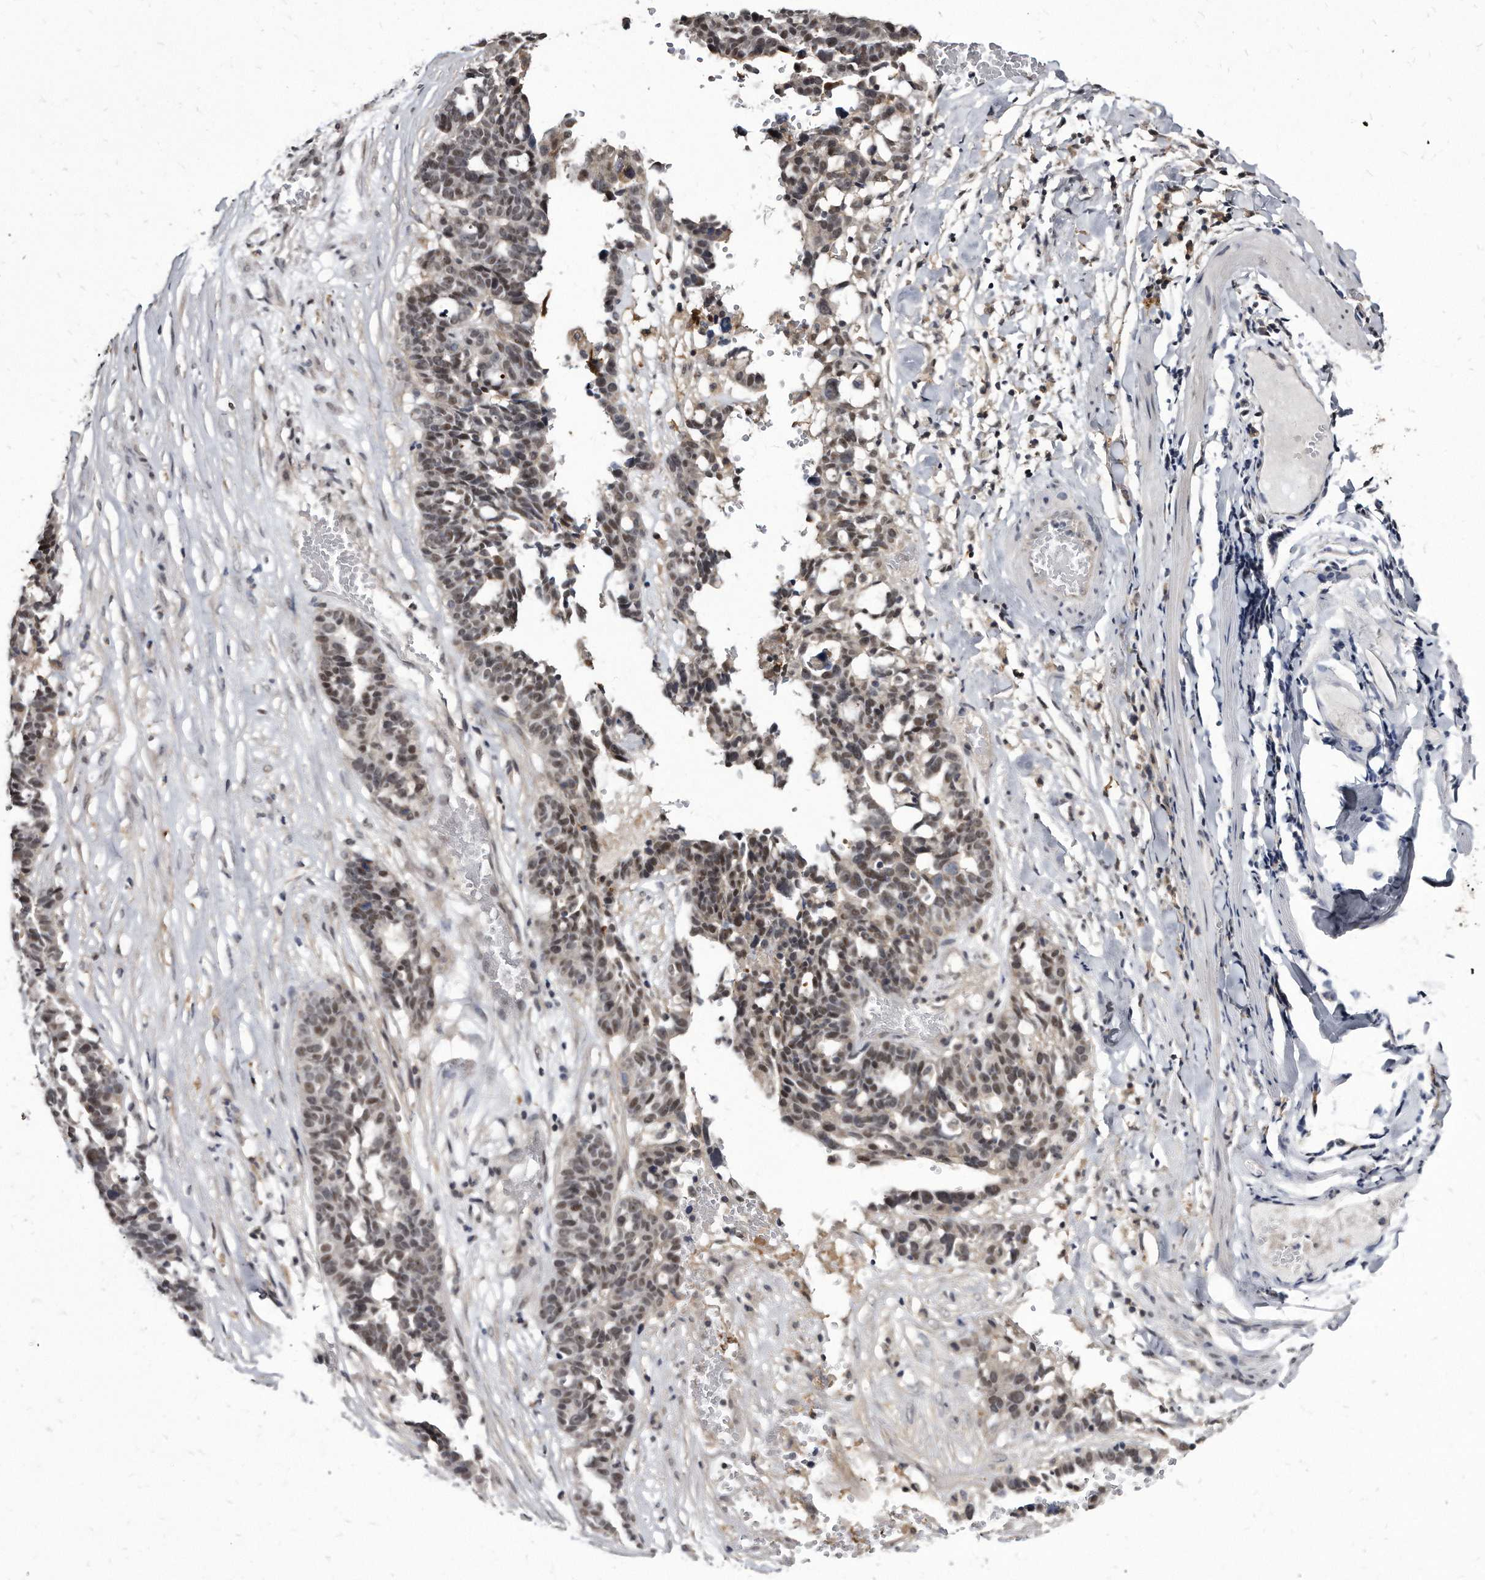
{"staining": {"intensity": "weak", "quantity": ">75%", "location": "nuclear"}, "tissue": "ovarian cancer", "cell_type": "Tumor cells", "image_type": "cancer", "snomed": [{"axis": "morphology", "description": "Cystadenocarcinoma, serous, NOS"}, {"axis": "topography", "description": "Ovary"}], "caption": "This is an image of immunohistochemistry staining of ovarian cancer, which shows weak staining in the nuclear of tumor cells.", "gene": "KLHDC3", "patient": {"sex": "female", "age": 59}}